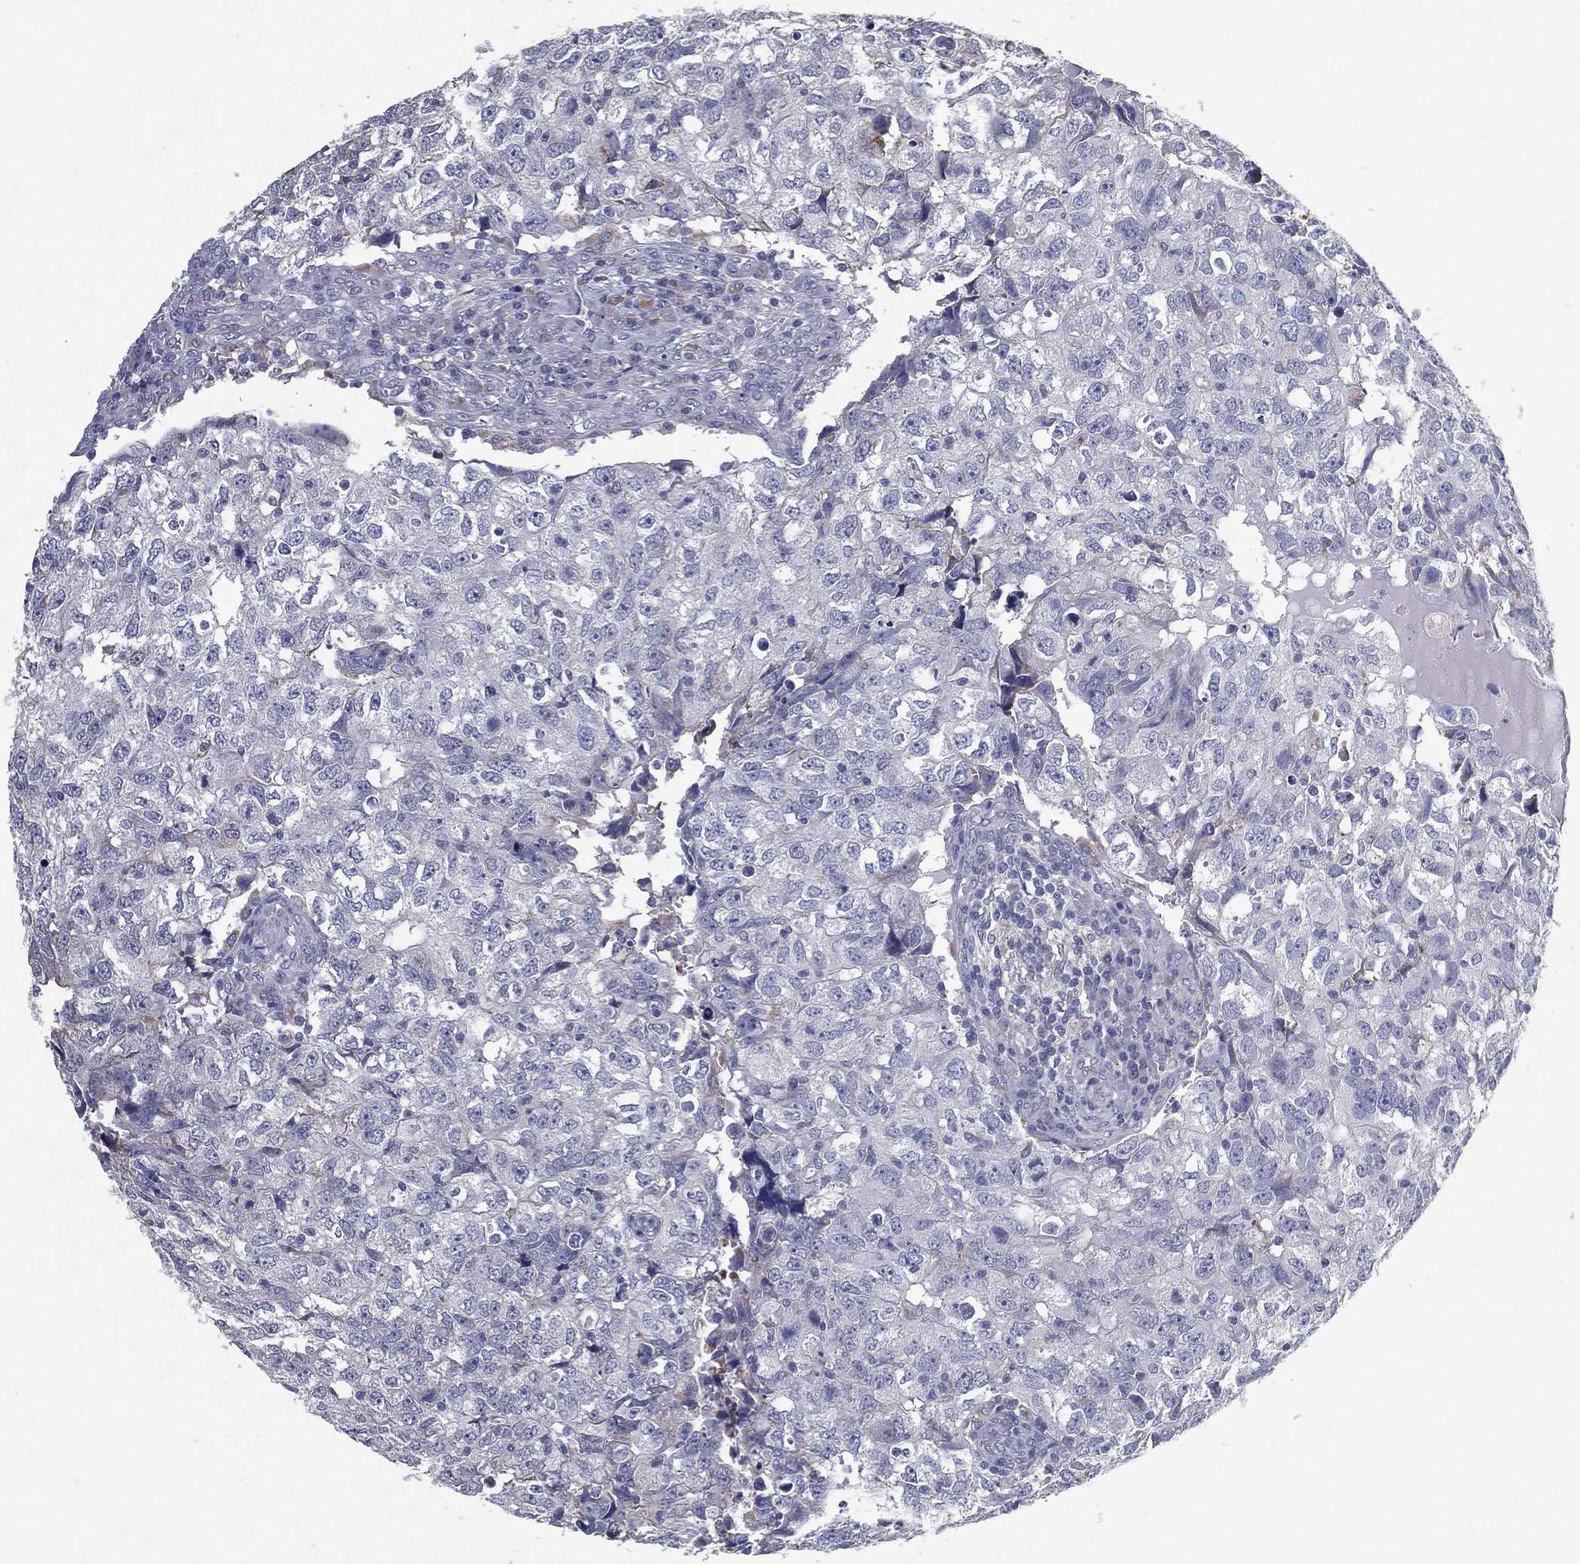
{"staining": {"intensity": "negative", "quantity": "none", "location": "none"}, "tissue": "breast cancer", "cell_type": "Tumor cells", "image_type": "cancer", "snomed": [{"axis": "morphology", "description": "Duct carcinoma"}, {"axis": "topography", "description": "Breast"}], "caption": "IHC of breast invasive ductal carcinoma displays no expression in tumor cells.", "gene": "C19orf18", "patient": {"sex": "female", "age": 30}}